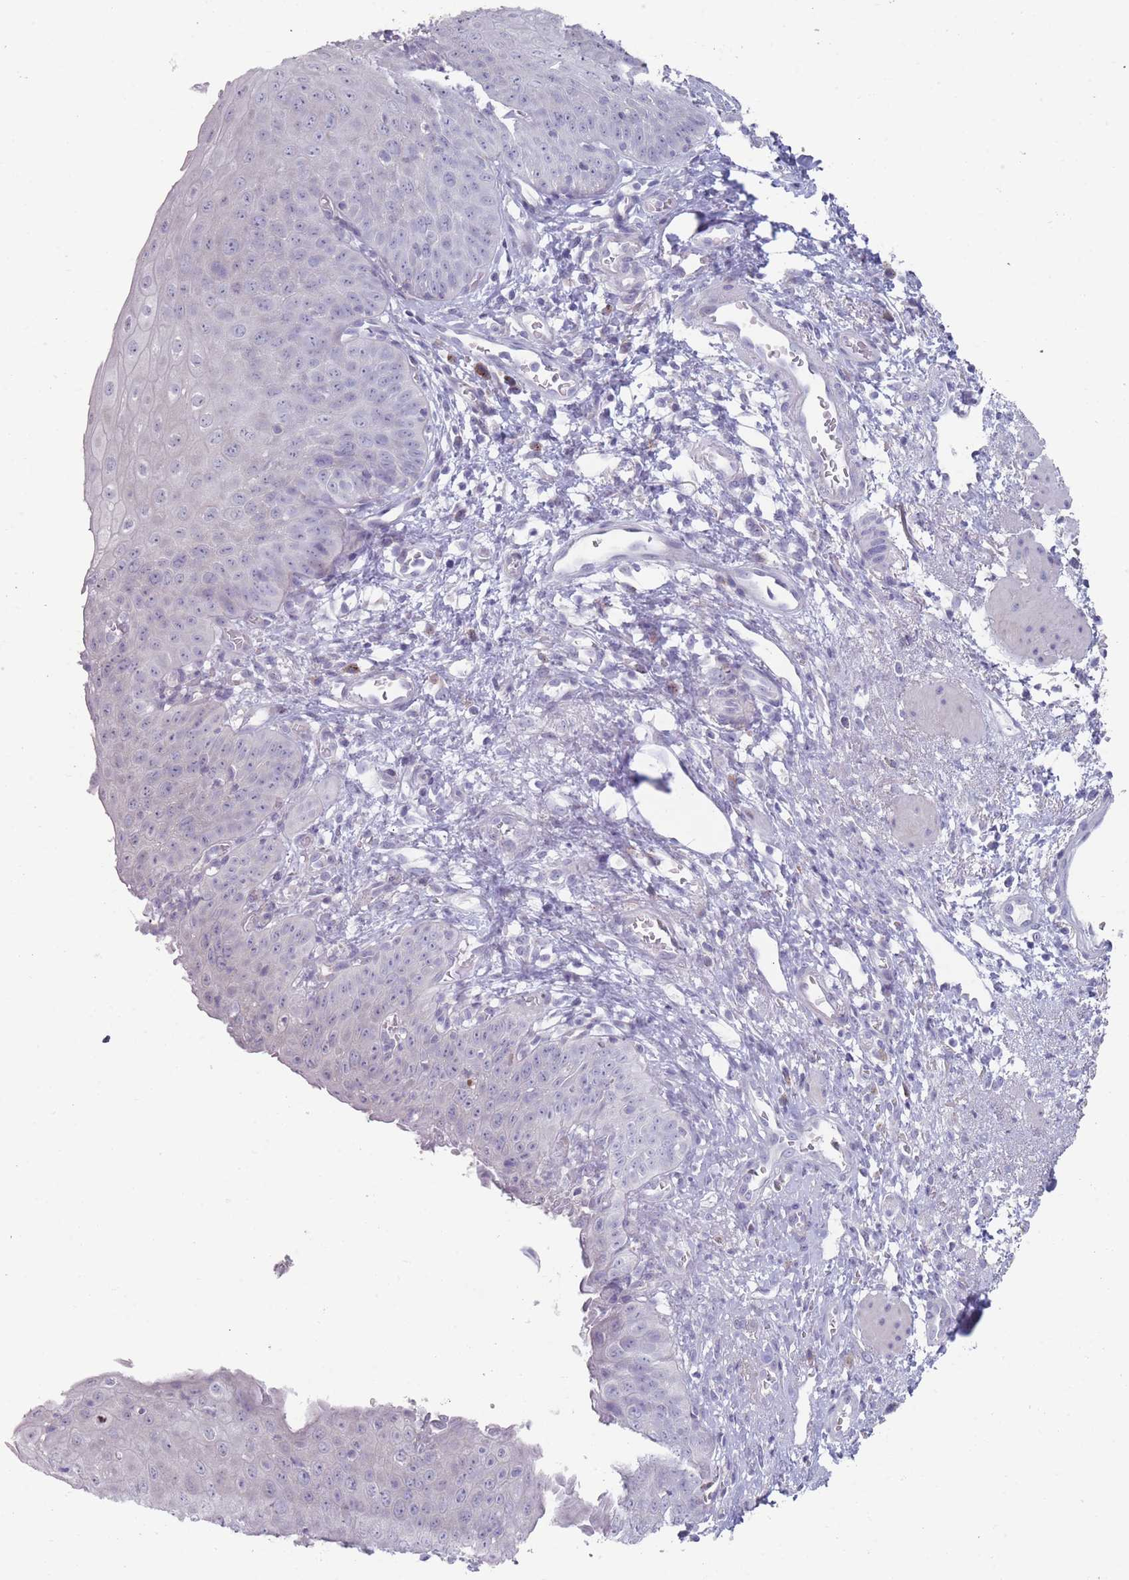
{"staining": {"intensity": "negative", "quantity": "none", "location": "none"}, "tissue": "esophagus", "cell_type": "Squamous epithelial cells", "image_type": "normal", "snomed": [{"axis": "morphology", "description": "Normal tissue, NOS"}, {"axis": "topography", "description": "Esophagus"}], "caption": "This is an immunohistochemistry photomicrograph of unremarkable human esophagus. There is no staining in squamous epithelial cells.", "gene": "PAIP2B", "patient": {"sex": "male", "age": 71}}